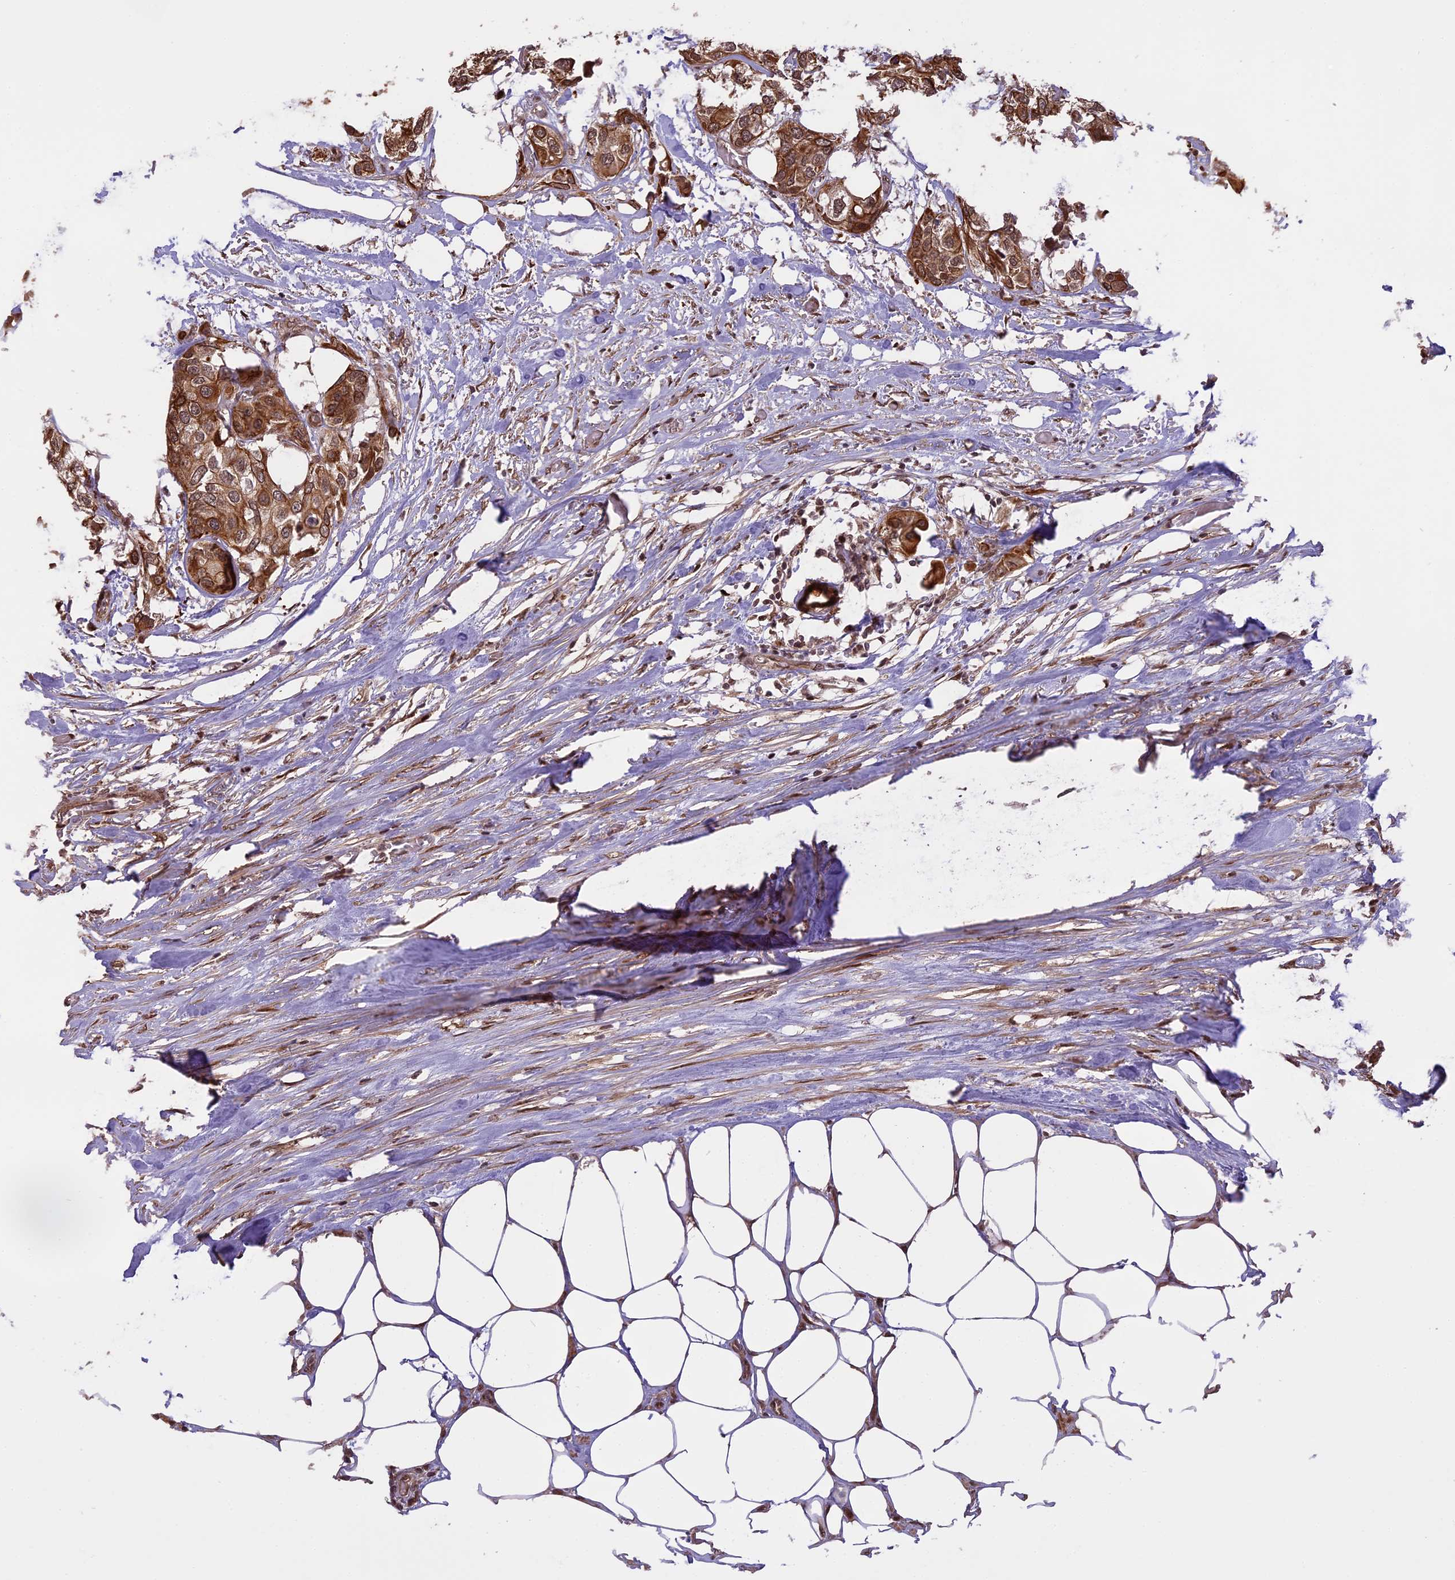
{"staining": {"intensity": "moderate", "quantity": ">75%", "location": "cytoplasmic/membranous,nuclear"}, "tissue": "urothelial cancer", "cell_type": "Tumor cells", "image_type": "cancer", "snomed": [{"axis": "morphology", "description": "Urothelial carcinoma, High grade"}, {"axis": "topography", "description": "Urinary bladder"}], "caption": "The photomicrograph reveals immunohistochemical staining of high-grade urothelial carcinoma. There is moderate cytoplasmic/membranous and nuclear expression is identified in approximately >75% of tumor cells. The protein of interest is stained brown, and the nuclei are stained in blue (DAB (3,3'-diaminobenzidine) IHC with brightfield microscopy, high magnification).", "gene": "PRELID2", "patient": {"sex": "male", "age": 64}}